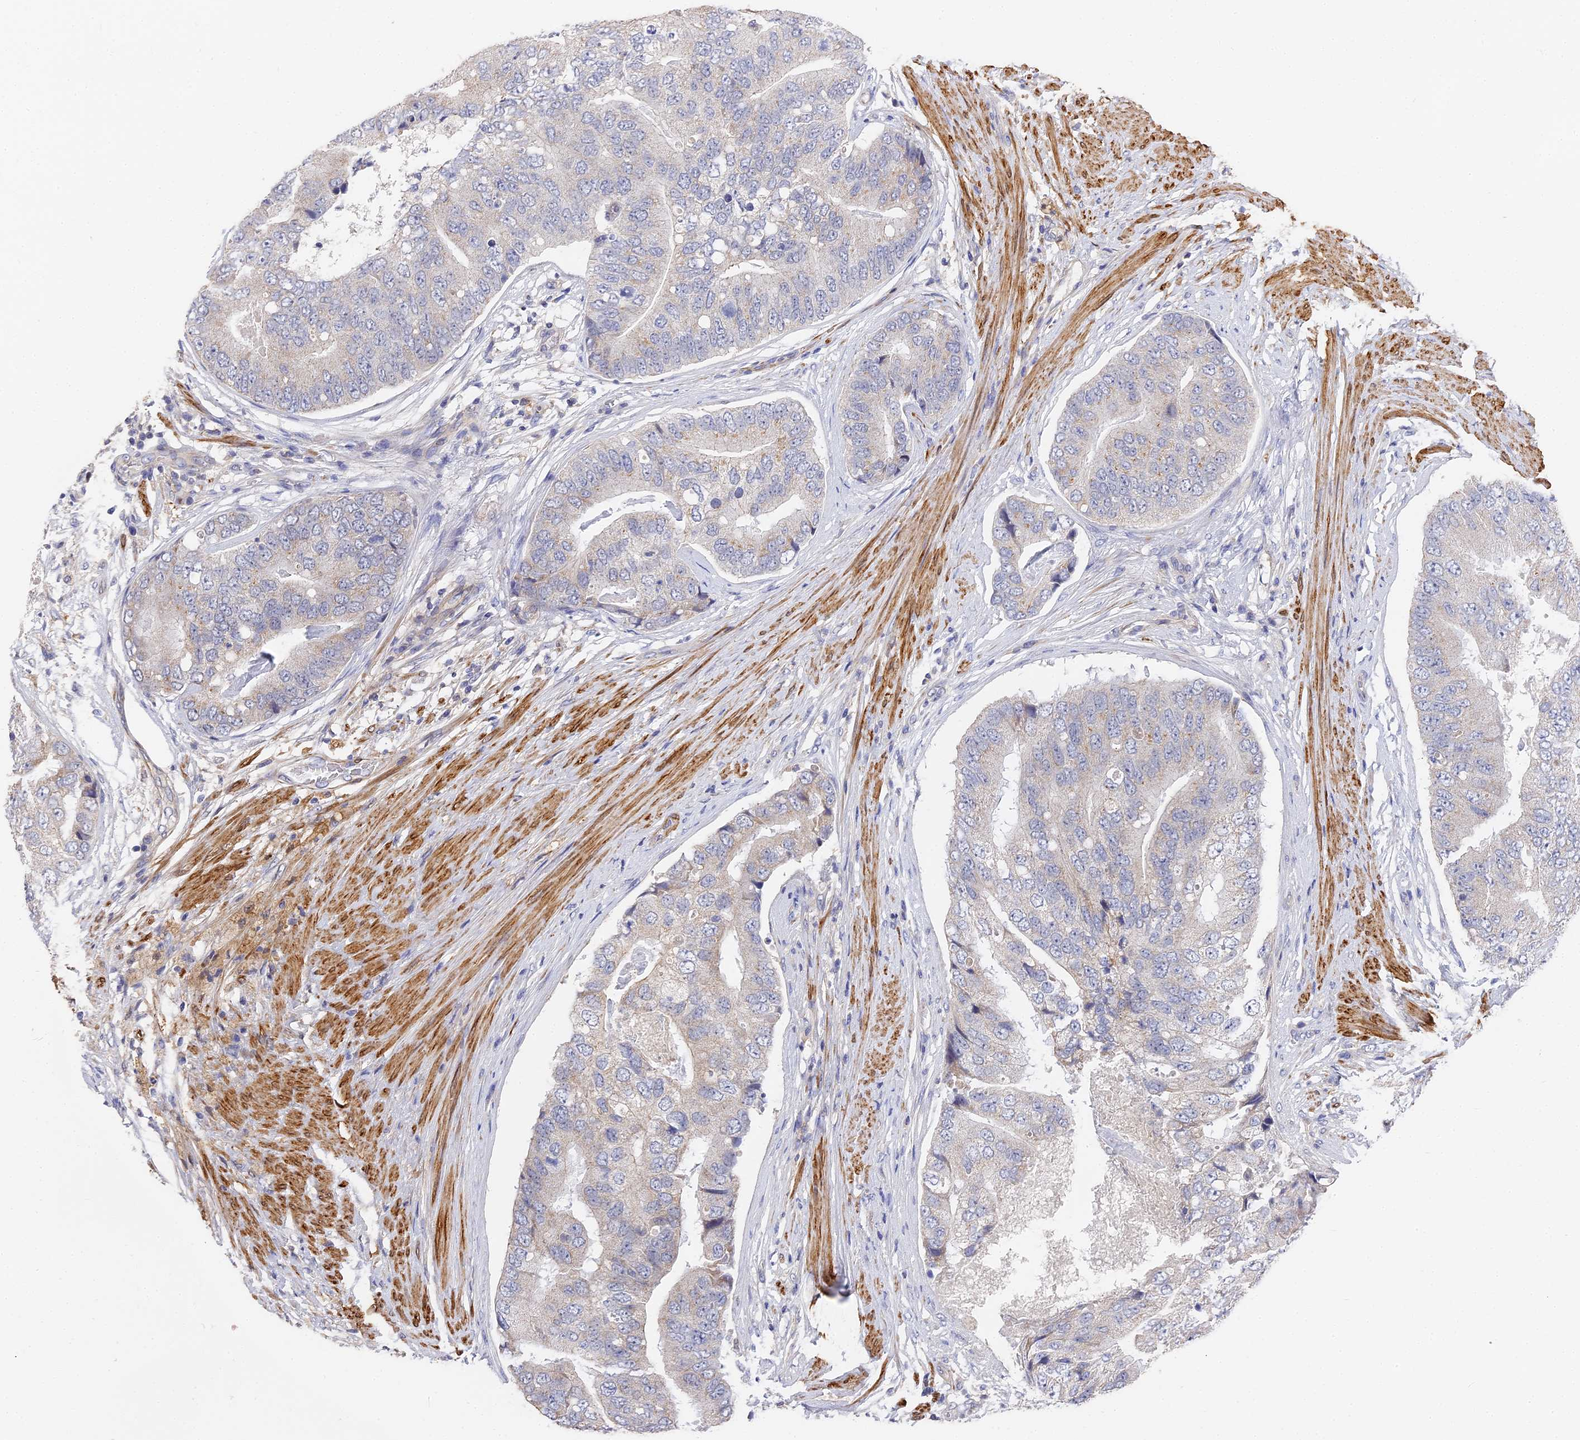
{"staining": {"intensity": "negative", "quantity": "none", "location": "none"}, "tissue": "prostate cancer", "cell_type": "Tumor cells", "image_type": "cancer", "snomed": [{"axis": "morphology", "description": "Adenocarcinoma, High grade"}, {"axis": "topography", "description": "Prostate"}], "caption": "Tumor cells are negative for brown protein staining in high-grade adenocarcinoma (prostate).", "gene": "CCDC113", "patient": {"sex": "male", "age": 70}}